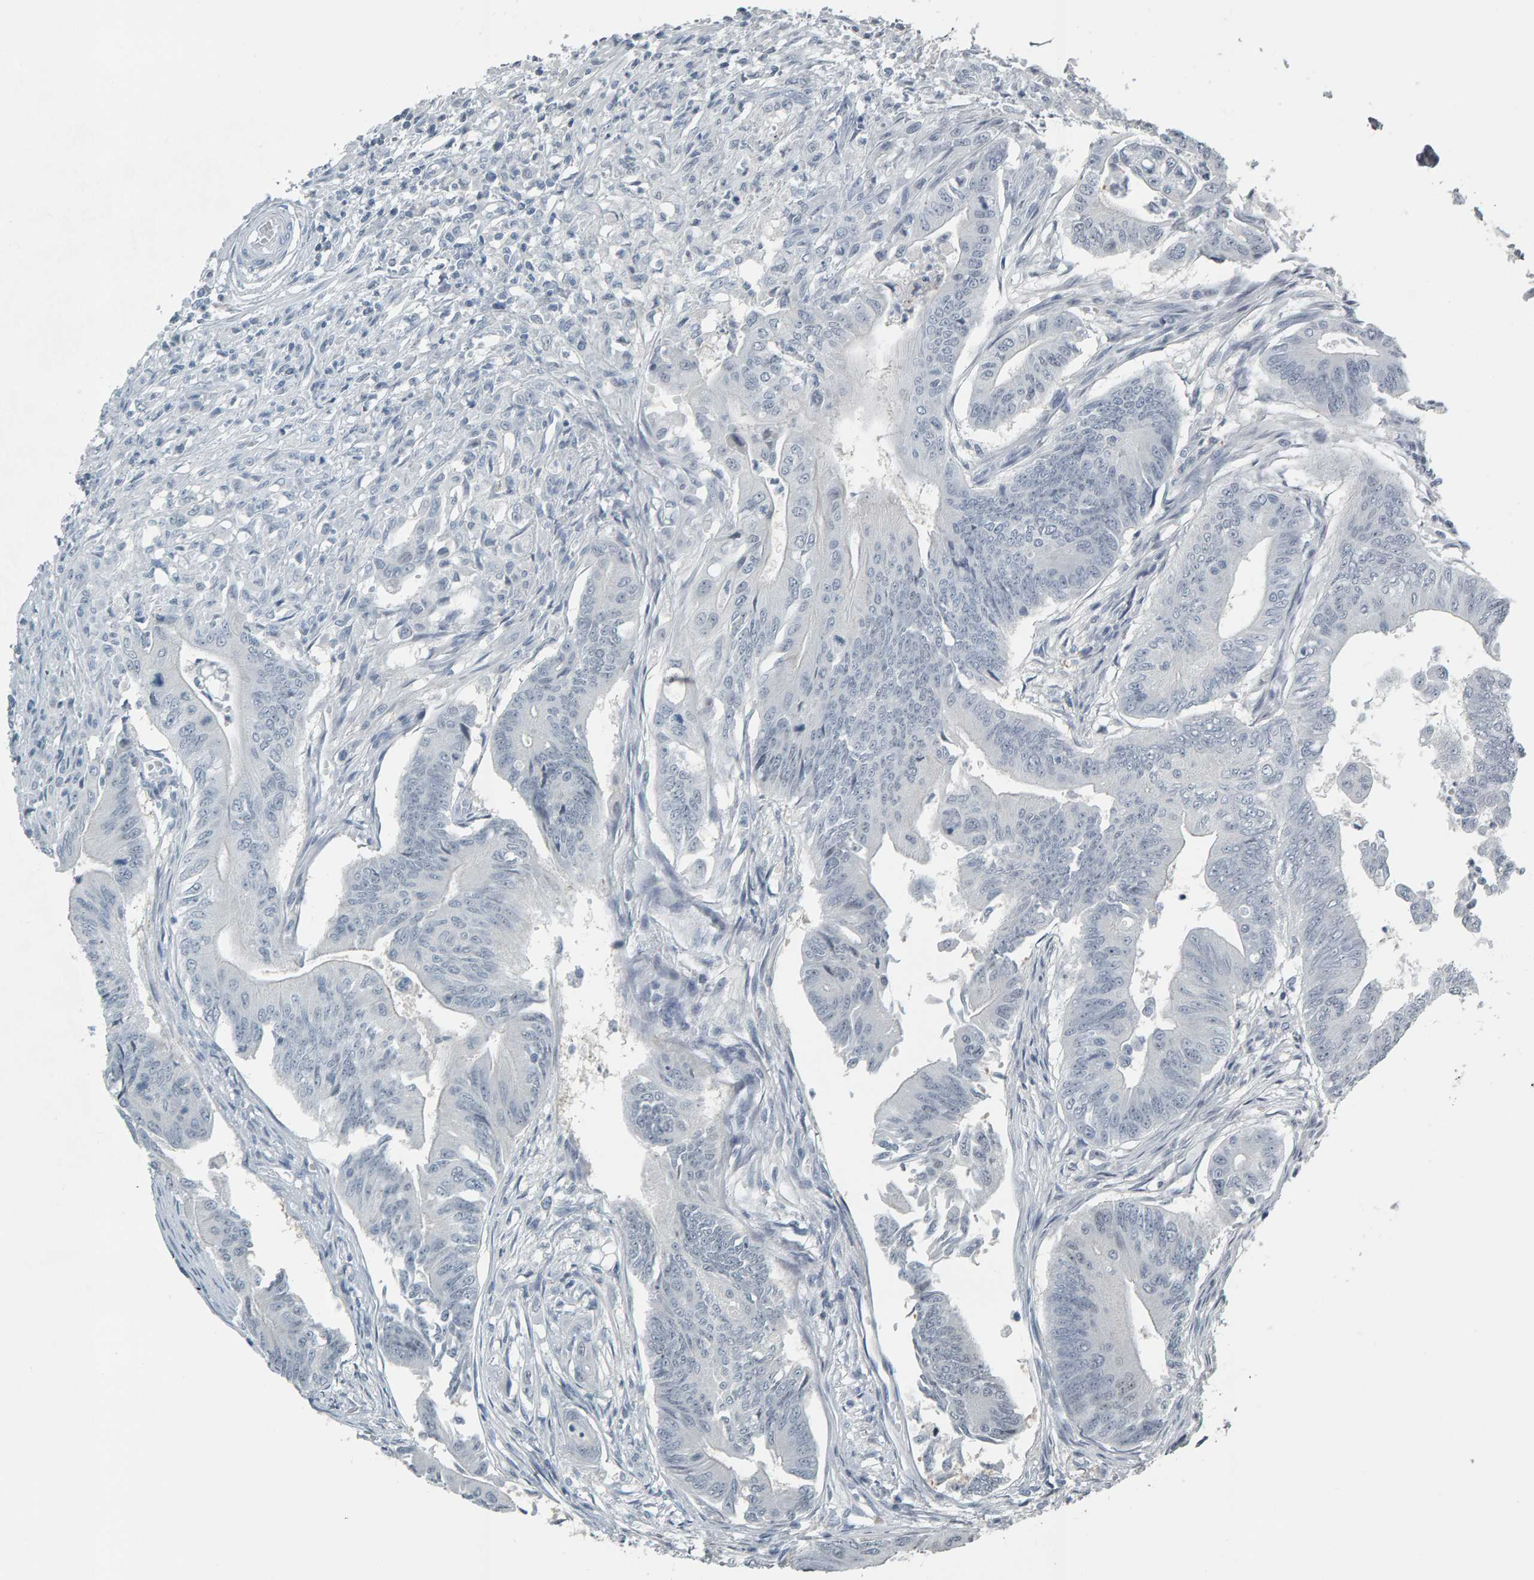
{"staining": {"intensity": "negative", "quantity": "none", "location": "none"}, "tissue": "colorectal cancer", "cell_type": "Tumor cells", "image_type": "cancer", "snomed": [{"axis": "morphology", "description": "Adenoma, NOS"}, {"axis": "morphology", "description": "Adenocarcinoma, NOS"}, {"axis": "topography", "description": "Colon"}], "caption": "High power microscopy histopathology image of an immunohistochemistry (IHC) micrograph of colorectal cancer (adenocarcinoma), revealing no significant positivity in tumor cells. (Stains: DAB (3,3'-diaminobenzidine) IHC with hematoxylin counter stain, Microscopy: brightfield microscopy at high magnification).", "gene": "PYY", "patient": {"sex": "male", "age": 79}}